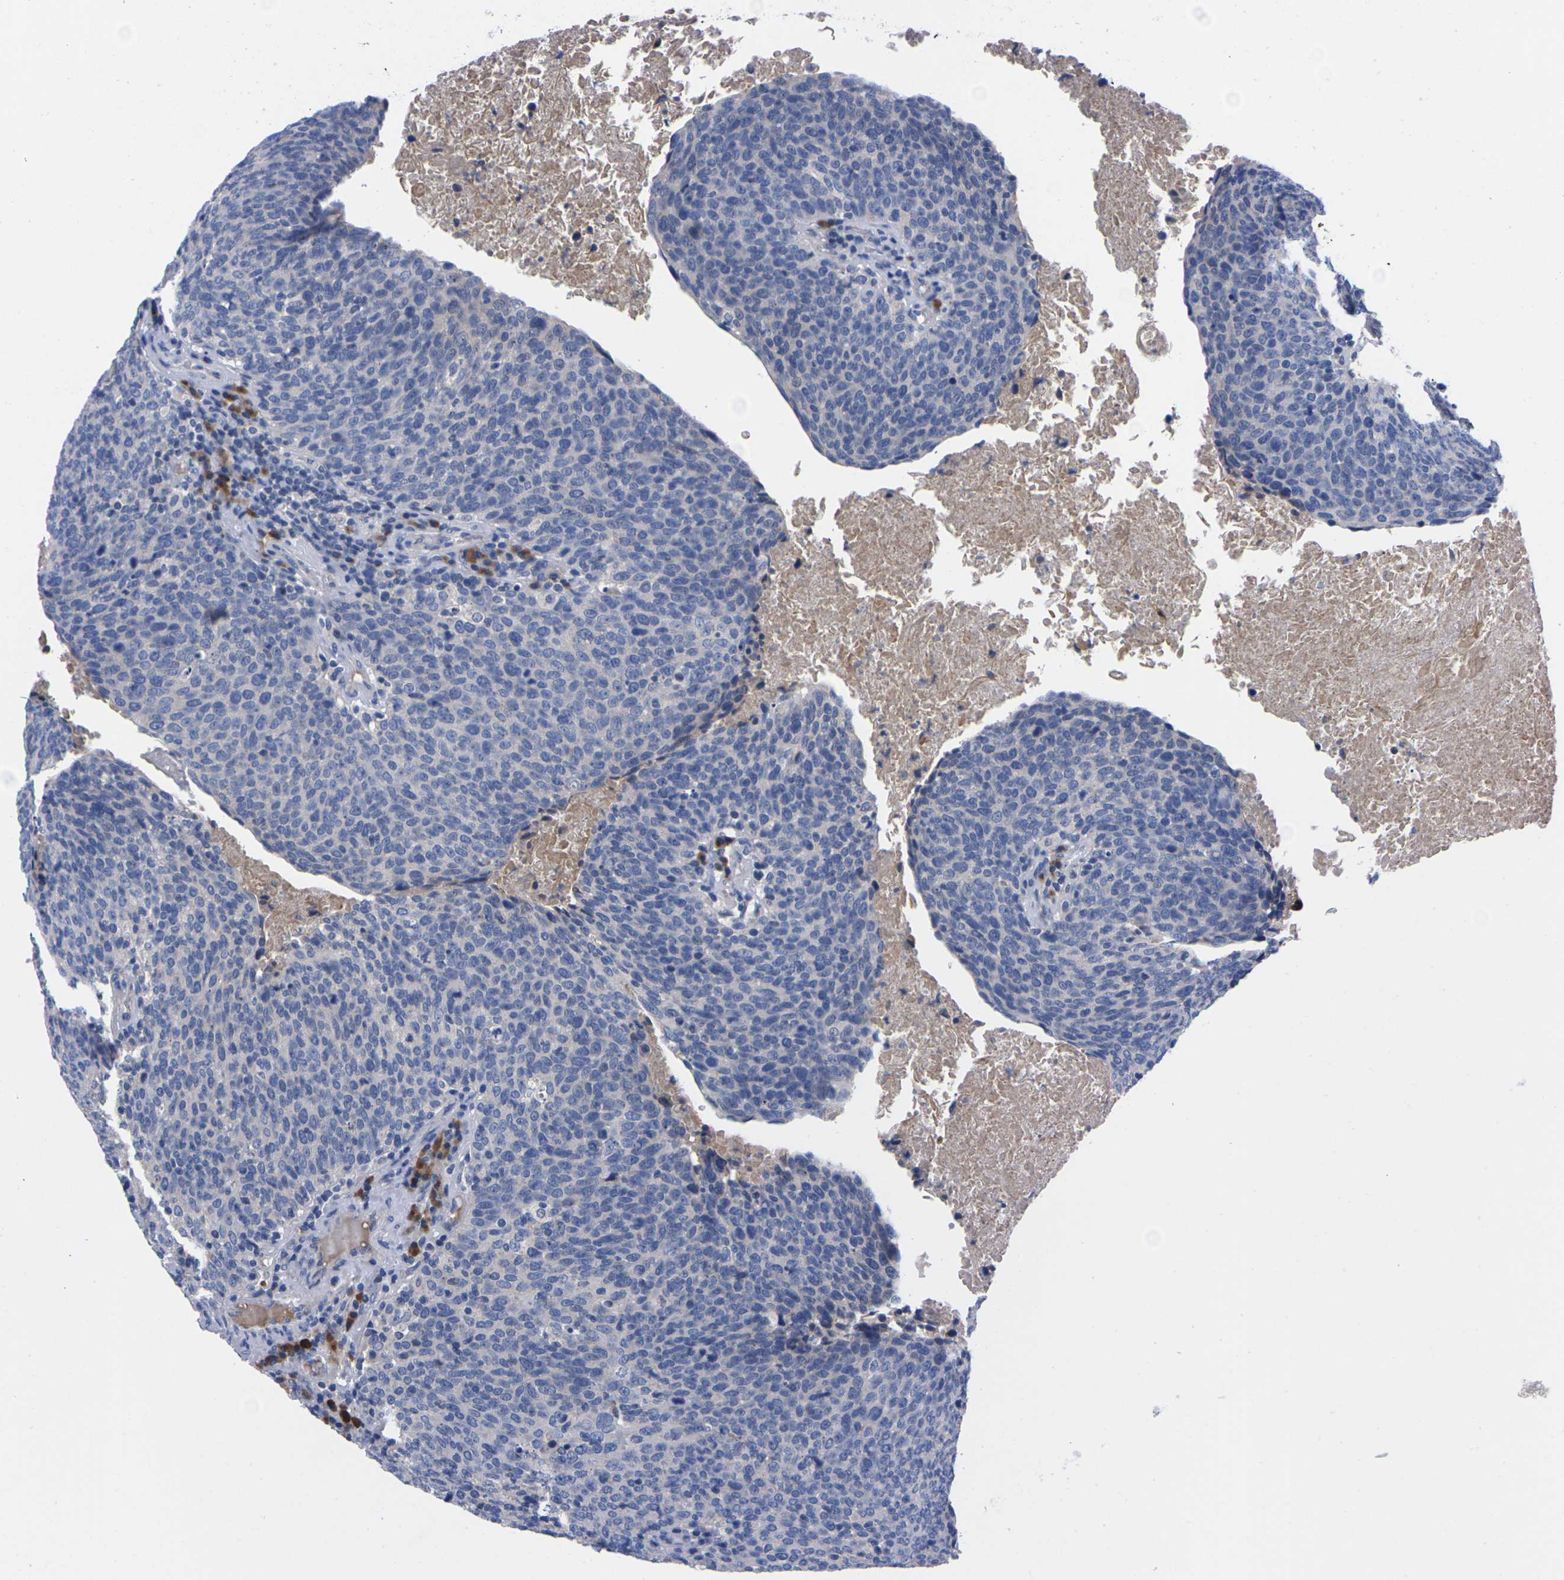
{"staining": {"intensity": "weak", "quantity": "<25%", "location": "cytoplasmic/membranous"}, "tissue": "head and neck cancer", "cell_type": "Tumor cells", "image_type": "cancer", "snomed": [{"axis": "morphology", "description": "Squamous cell carcinoma, NOS"}, {"axis": "morphology", "description": "Squamous cell carcinoma, metastatic, NOS"}, {"axis": "topography", "description": "Lymph node"}, {"axis": "topography", "description": "Head-Neck"}], "caption": "Immunohistochemical staining of head and neck metastatic squamous cell carcinoma reveals no significant expression in tumor cells. (Stains: DAB (3,3'-diaminobenzidine) IHC with hematoxylin counter stain, Microscopy: brightfield microscopy at high magnification).", "gene": "FAM210A", "patient": {"sex": "male", "age": 62}}